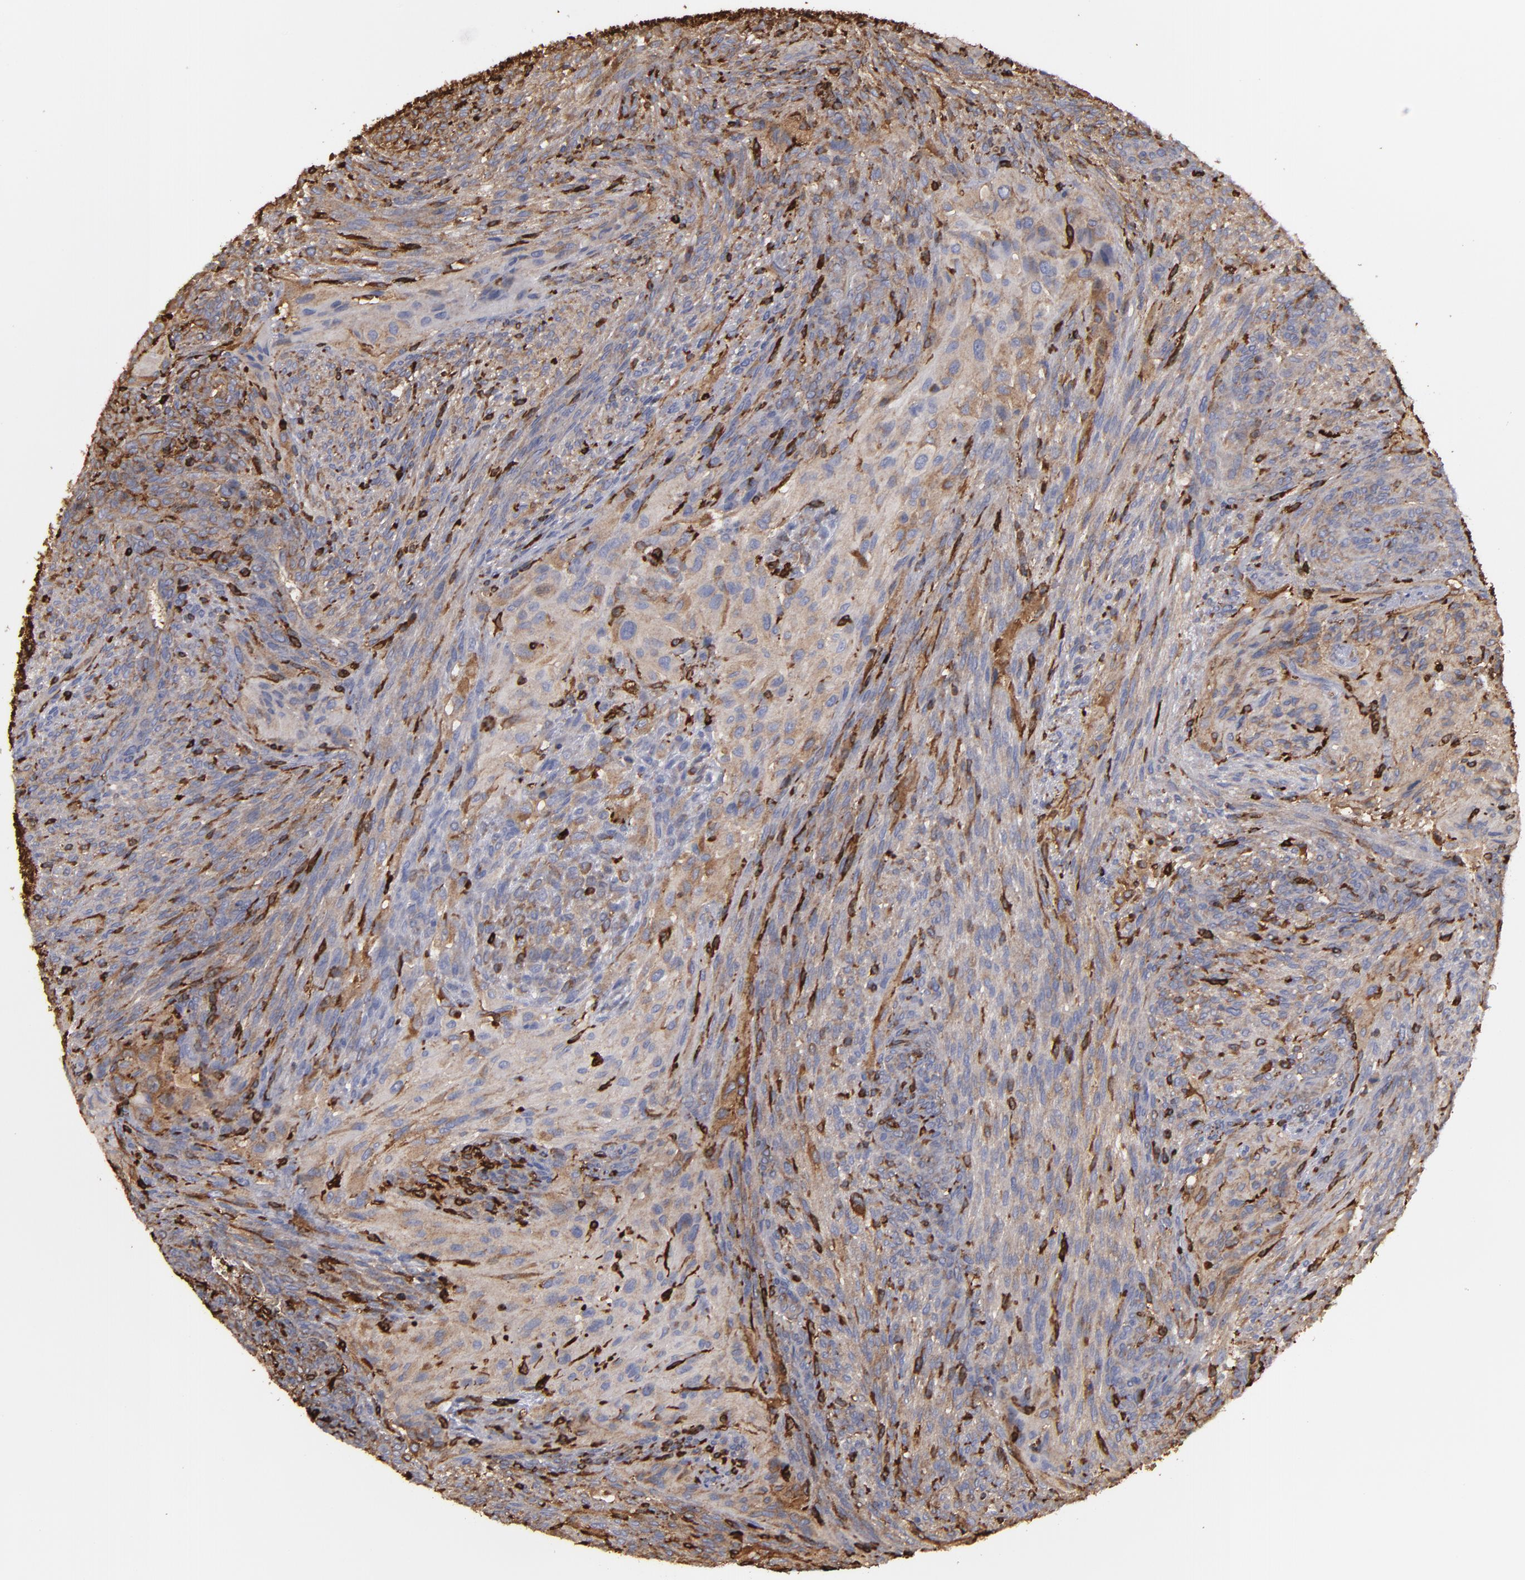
{"staining": {"intensity": "moderate", "quantity": "25%-75%", "location": "cytoplasmic/membranous"}, "tissue": "glioma", "cell_type": "Tumor cells", "image_type": "cancer", "snomed": [{"axis": "morphology", "description": "Glioma, malignant, High grade"}, {"axis": "topography", "description": "Cerebral cortex"}], "caption": "This is an image of IHC staining of high-grade glioma (malignant), which shows moderate staining in the cytoplasmic/membranous of tumor cells.", "gene": "ODC1", "patient": {"sex": "female", "age": 55}}